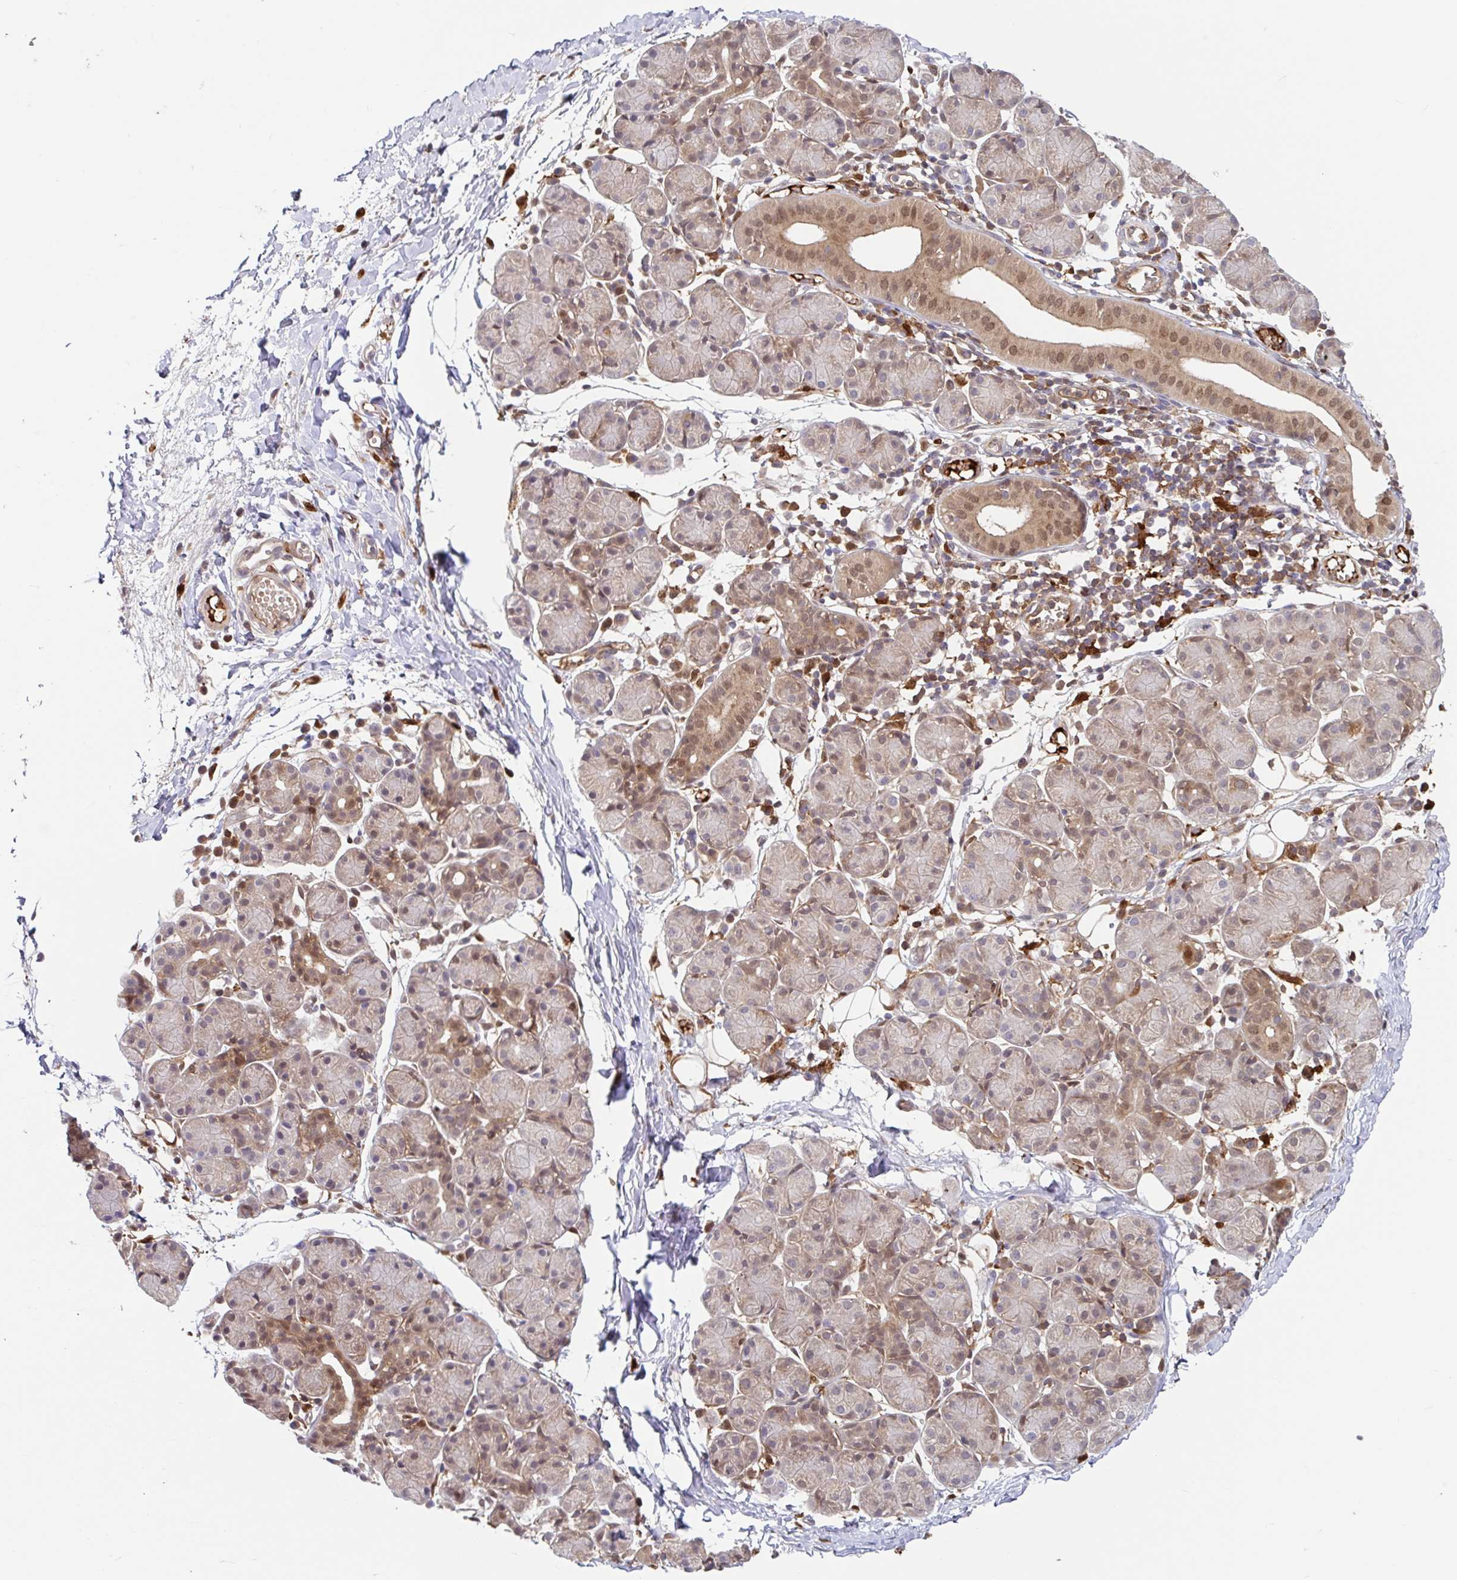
{"staining": {"intensity": "moderate", "quantity": "25%-75%", "location": "cytoplasmic/membranous,nuclear"}, "tissue": "salivary gland", "cell_type": "Glandular cells", "image_type": "normal", "snomed": [{"axis": "morphology", "description": "Normal tissue, NOS"}, {"axis": "morphology", "description": "Inflammation, NOS"}, {"axis": "topography", "description": "Lymph node"}, {"axis": "topography", "description": "Salivary gland"}], "caption": "A micrograph of human salivary gland stained for a protein exhibits moderate cytoplasmic/membranous,nuclear brown staining in glandular cells. The staining was performed using DAB (3,3'-diaminobenzidine) to visualize the protein expression in brown, while the nuclei were stained in blue with hematoxylin (Magnification: 20x).", "gene": "BLVRA", "patient": {"sex": "male", "age": 3}}